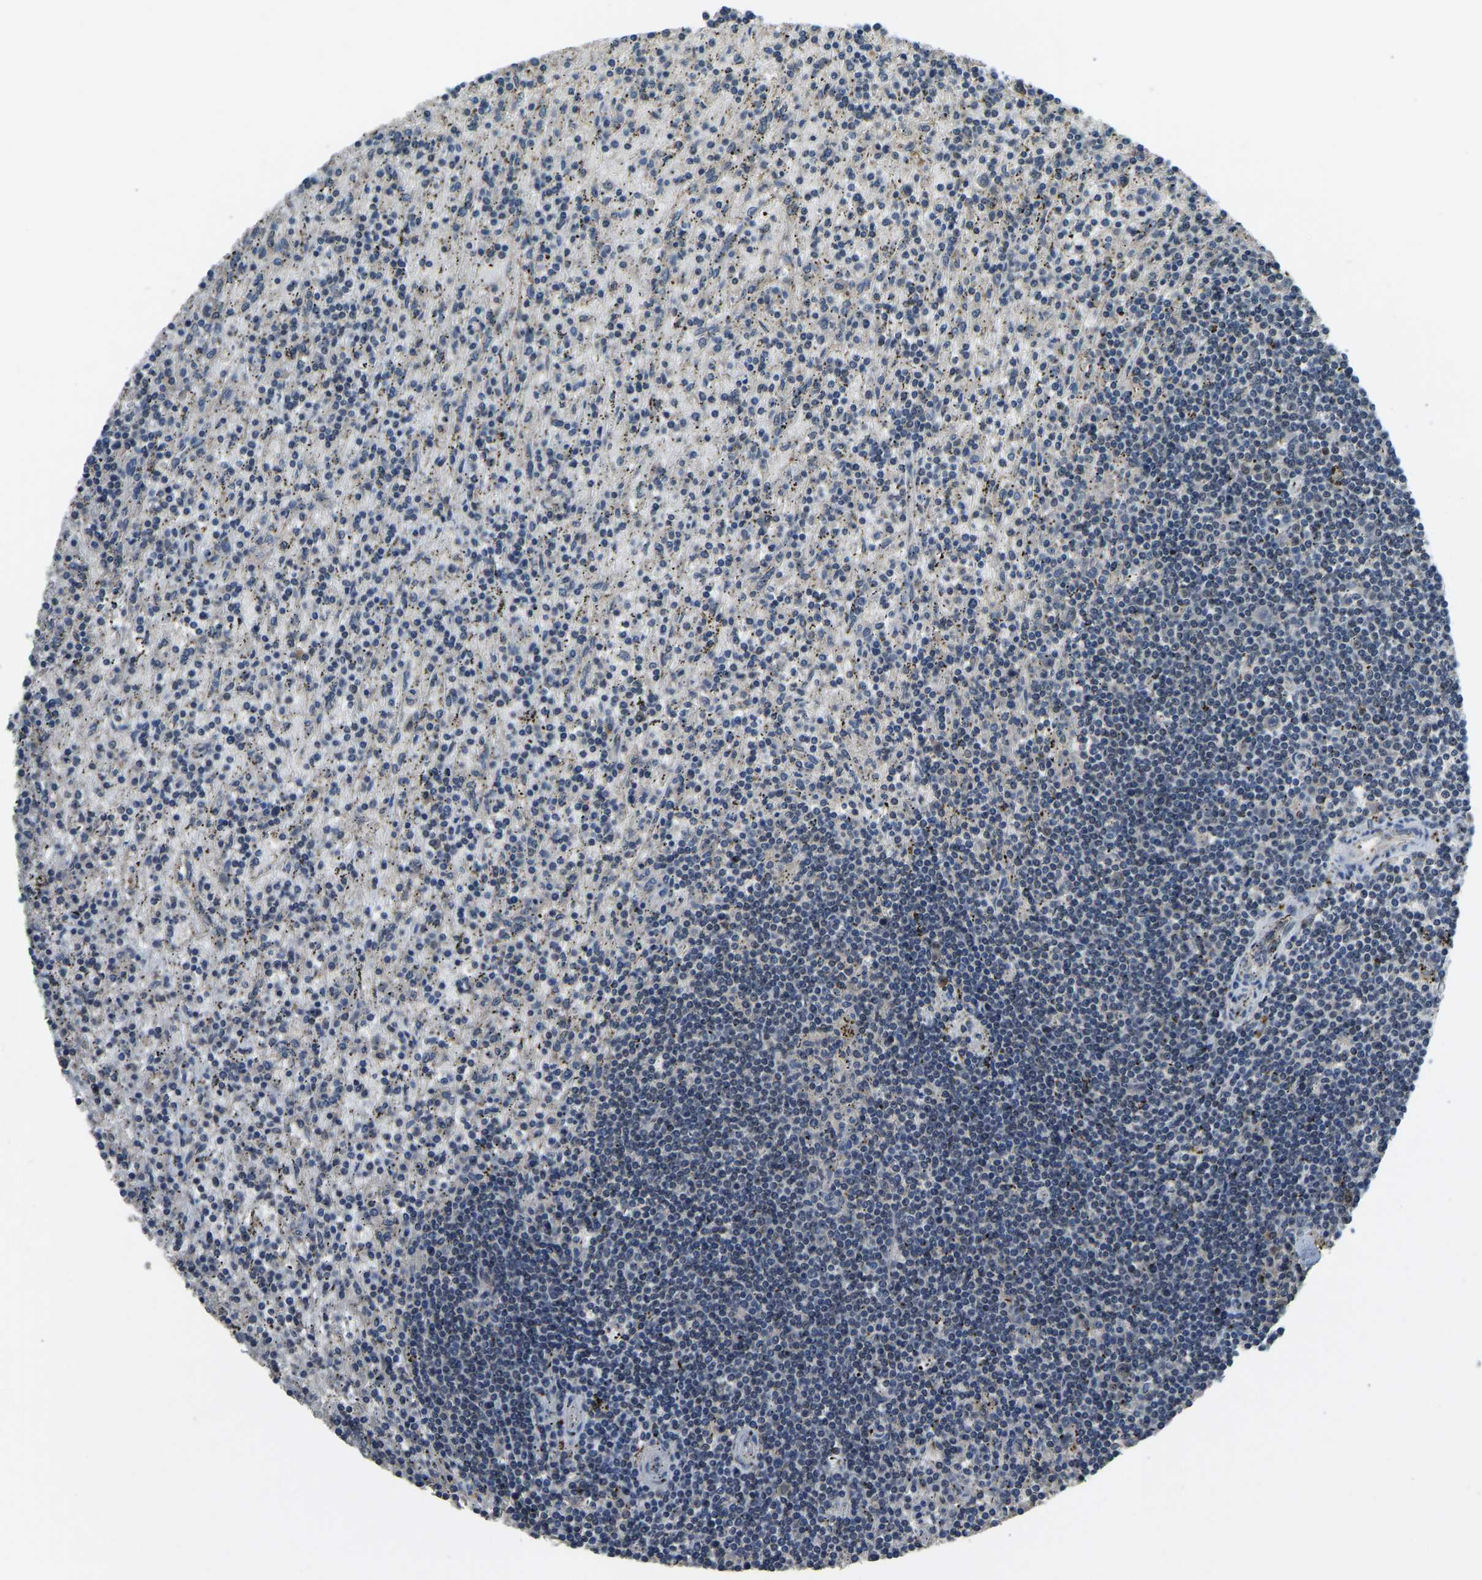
{"staining": {"intensity": "negative", "quantity": "none", "location": "none"}, "tissue": "lymphoma", "cell_type": "Tumor cells", "image_type": "cancer", "snomed": [{"axis": "morphology", "description": "Malignant lymphoma, non-Hodgkin's type, Low grade"}, {"axis": "topography", "description": "Spleen"}], "caption": "A histopathology image of lymphoma stained for a protein exhibits no brown staining in tumor cells. (Immunohistochemistry, brightfield microscopy, high magnification).", "gene": "TOX4", "patient": {"sex": "male", "age": 76}}